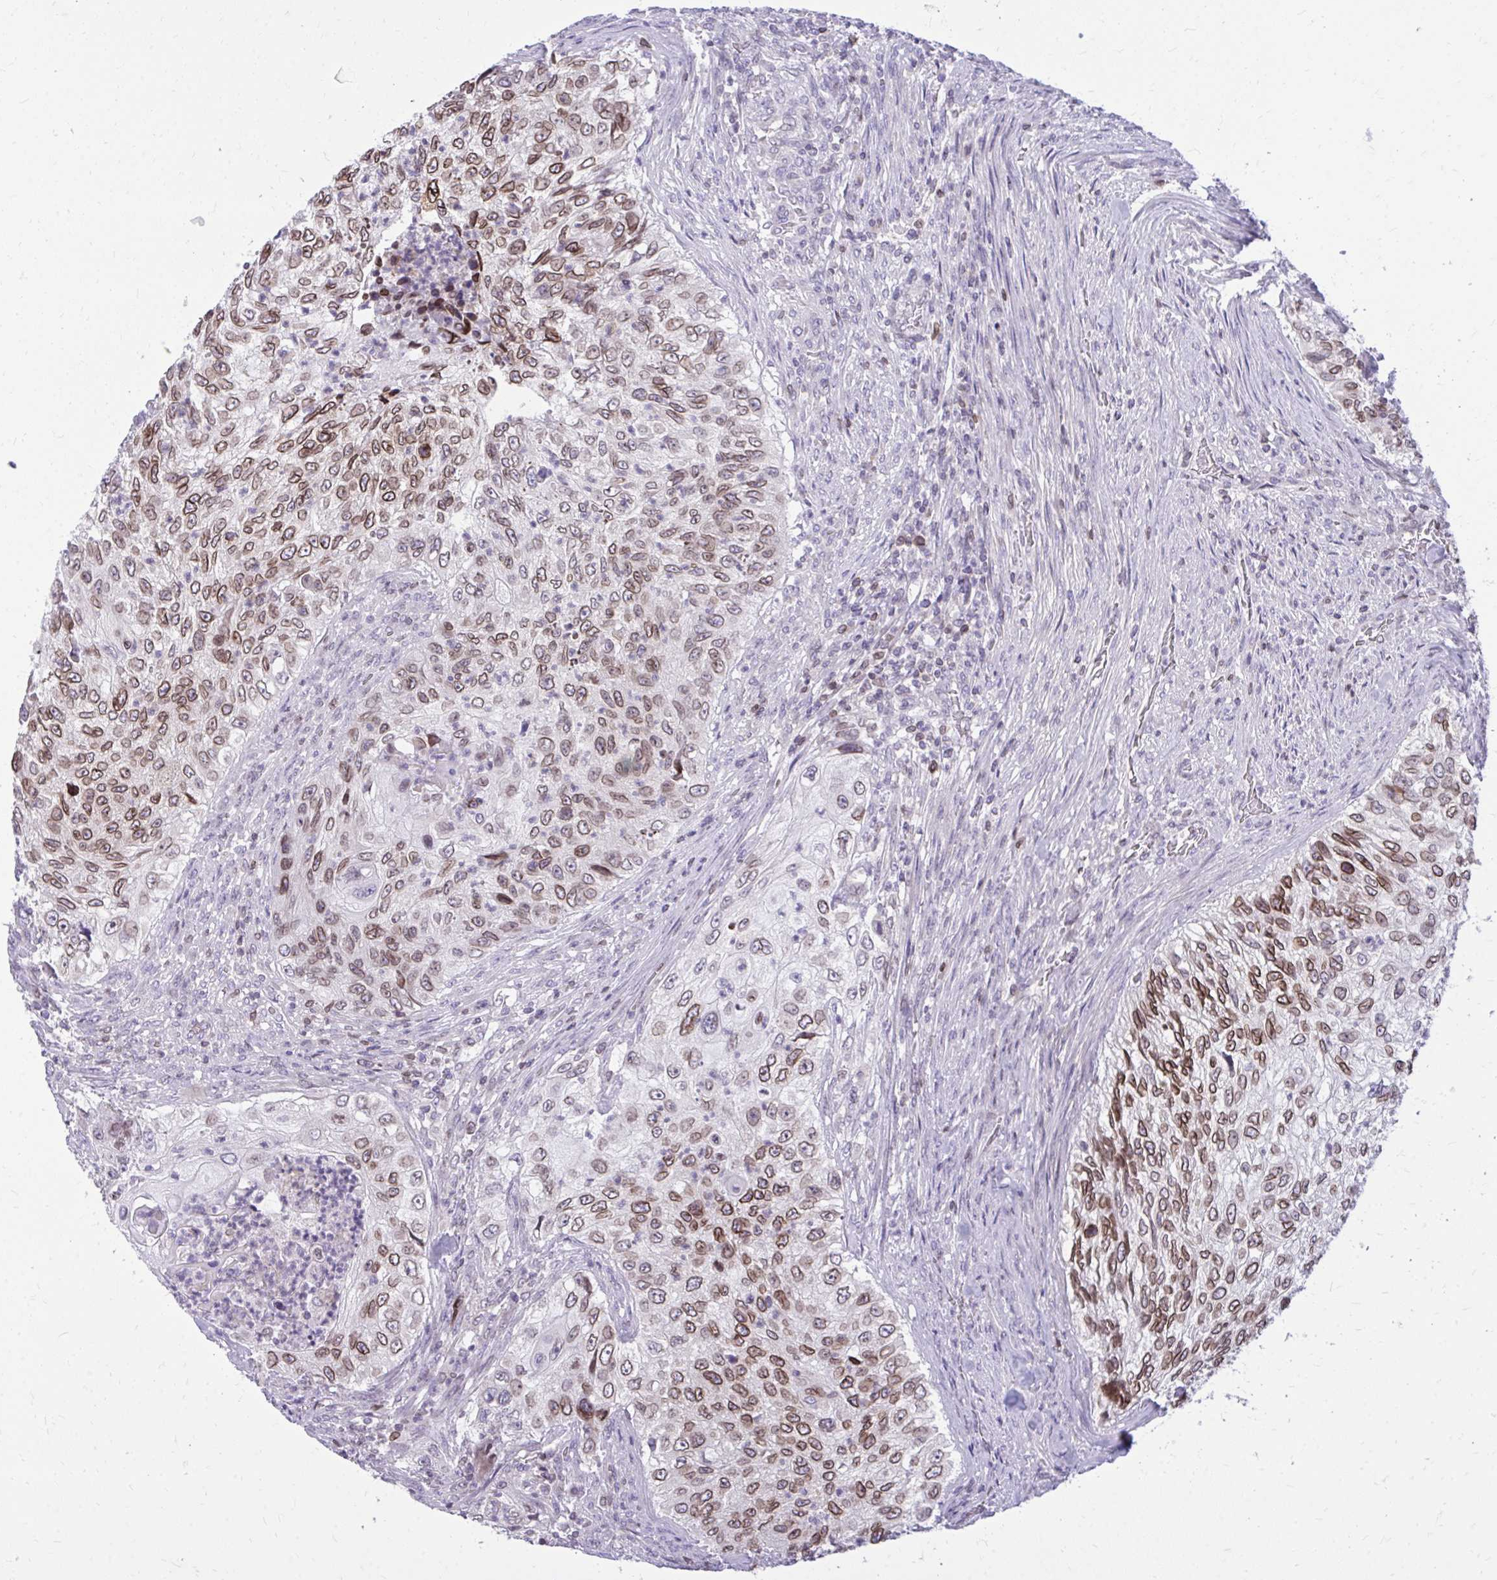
{"staining": {"intensity": "moderate", "quantity": ">75%", "location": "cytoplasmic/membranous,nuclear"}, "tissue": "urothelial cancer", "cell_type": "Tumor cells", "image_type": "cancer", "snomed": [{"axis": "morphology", "description": "Urothelial carcinoma, High grade"}, {"axis": "topography", "description": "Urinary bladder"}], "caption": "Immunohistochemistry (IHC) of human urothelial cancer shows medium levels of moderate cytoplasmic/membranous and nuclear staining in about >75% of tumor cells.", "gene": "RPS6KA2", "patient": {"sex": "female", "age": 60}}